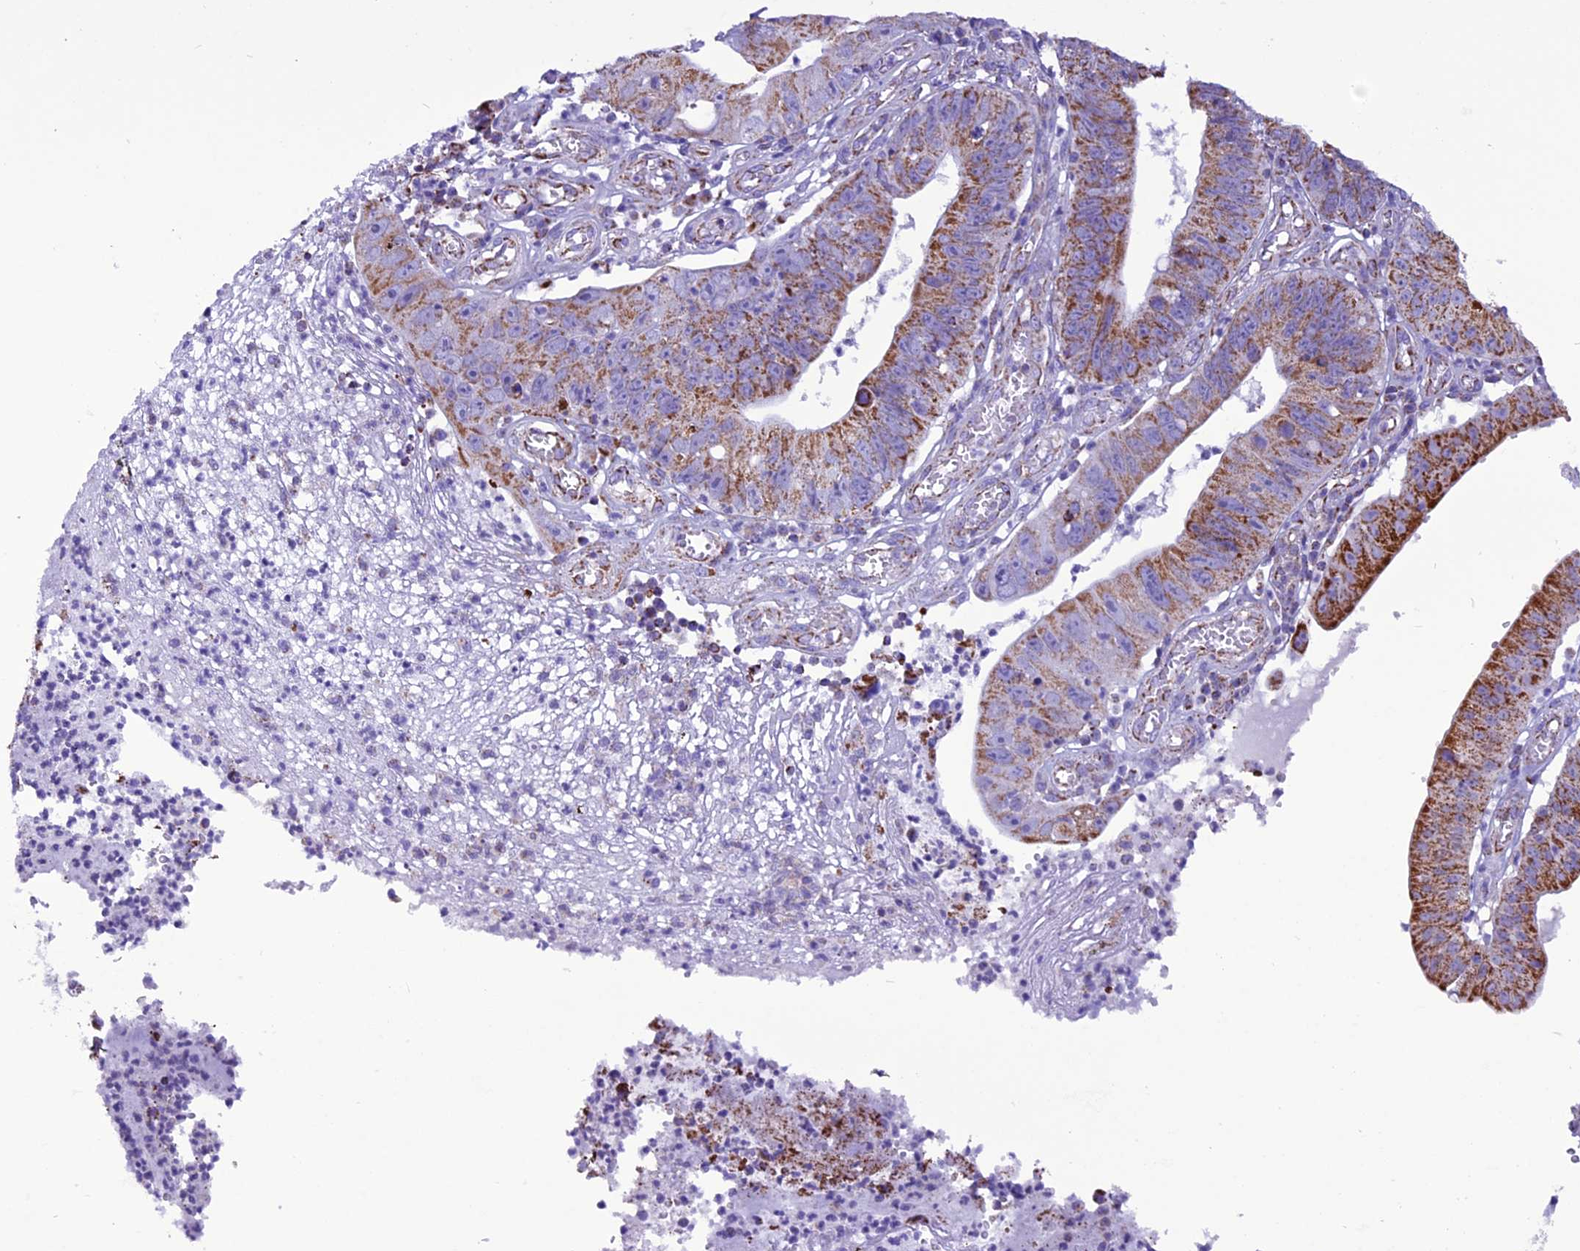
{"staining": {"intensity": "strong", "quantity": "25%-75%", "location": "cytoplasmic/membranous"}, "tissue": "stomach cancer", "cell_type": "Tumor cells", "image_type": "cancer", "snomed": [{"axis": "morphology", "description": "Adenocarcinoma, NOS"}, {"axis": "topography", "description": "Stomach"}], "caption": "IHC image of neoplastic tissue: stomach cancer stained using immunohistochemistry (IHC) shows high levels of strong protein expression localized specifically in the cytoplasmic/membranous of tumor cells, appearing as a cytoplasmic/membranous brown color.", "gene": "ICA1L", "patient": {"sex": "male", "age": 59}}